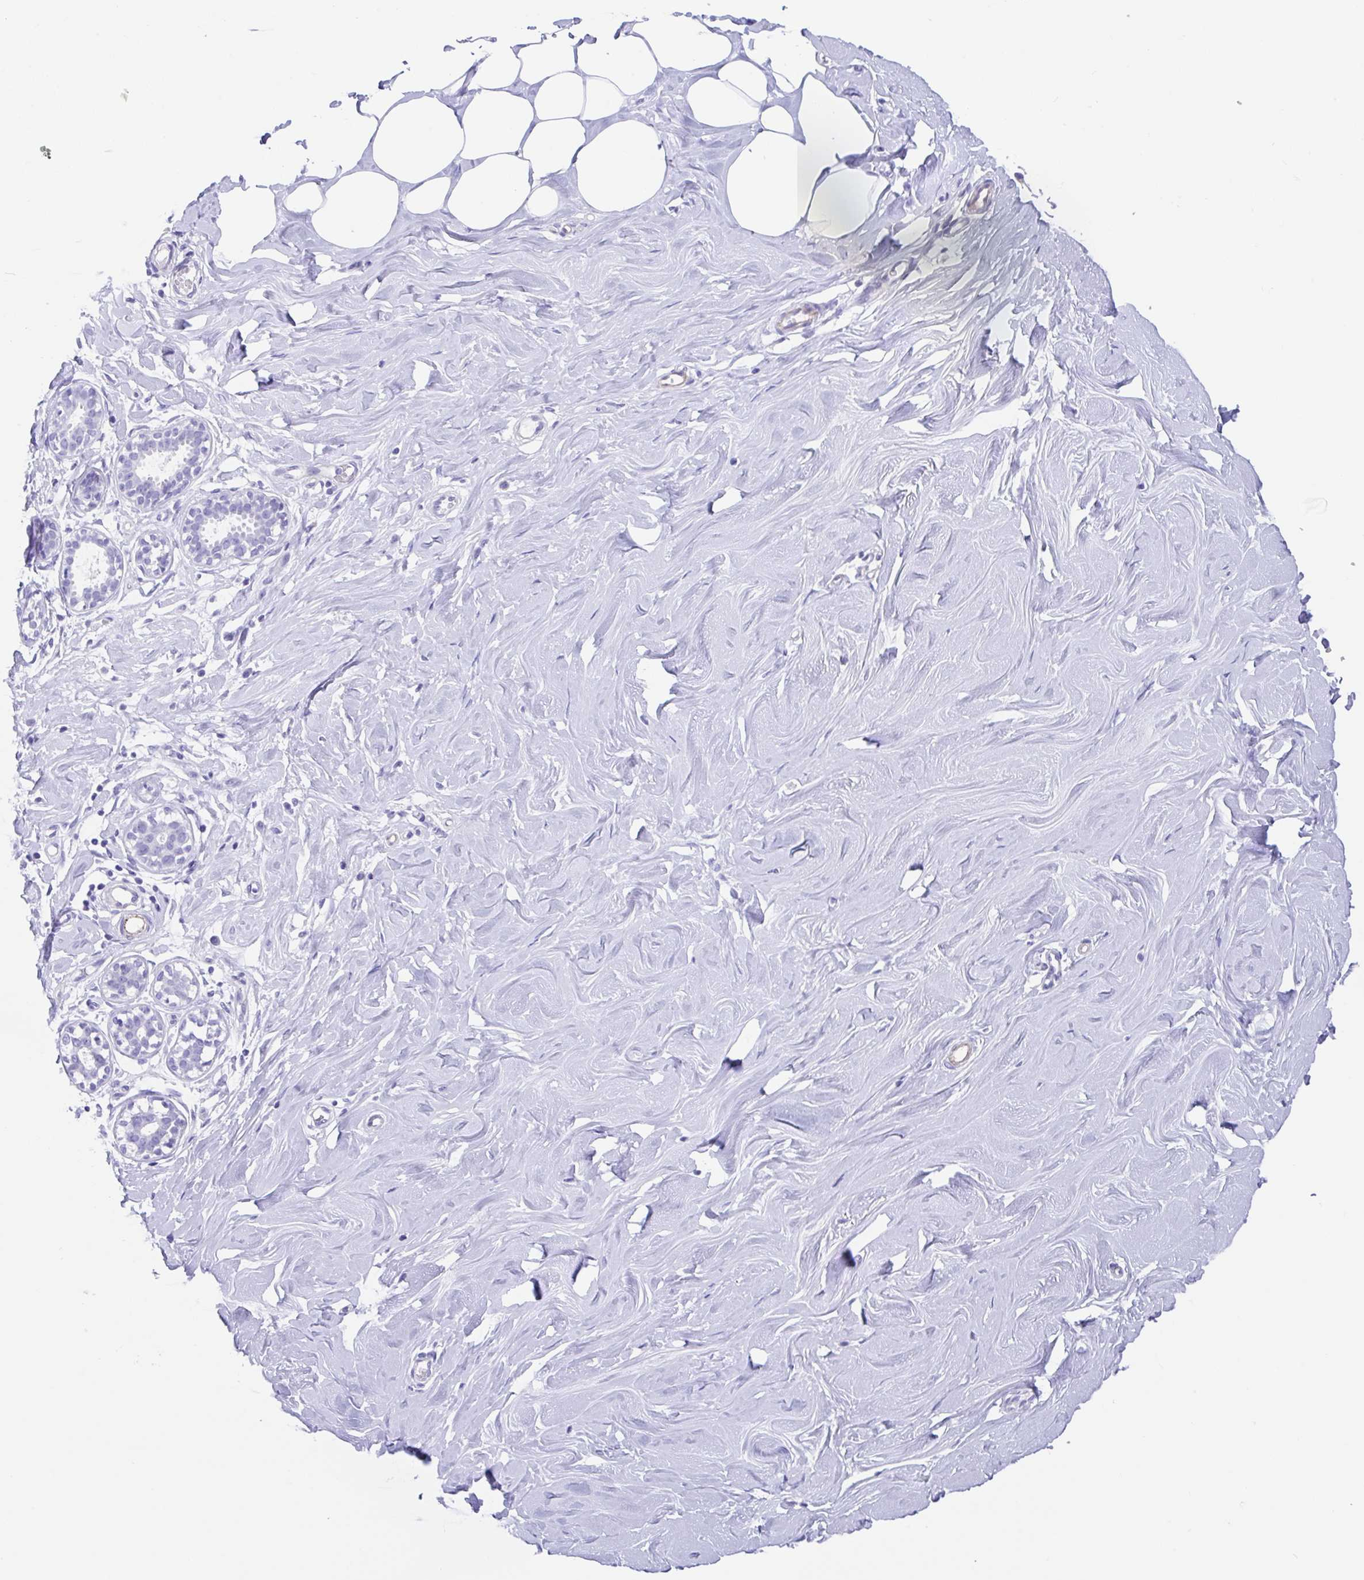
{"staining": {"intensity": "negative", "quantity": "none", "location": "none"}, "tissue": "breast", "cell_type": "Adipocytes", "image_type": "normal", "snomed": [{"axis": "morphology", "description": "Normal tissue, NOS"}, {"axis": "topography", "description": "Breast"}], "caption": "Immunohistochemistry image of benign breast: breast stained with DAB (3,3'-diaminobenzidine) reveals no significant protein staining in adipocytes.", "gene": "FAM107A", "patient": {"sex": "female", "age": 27}}